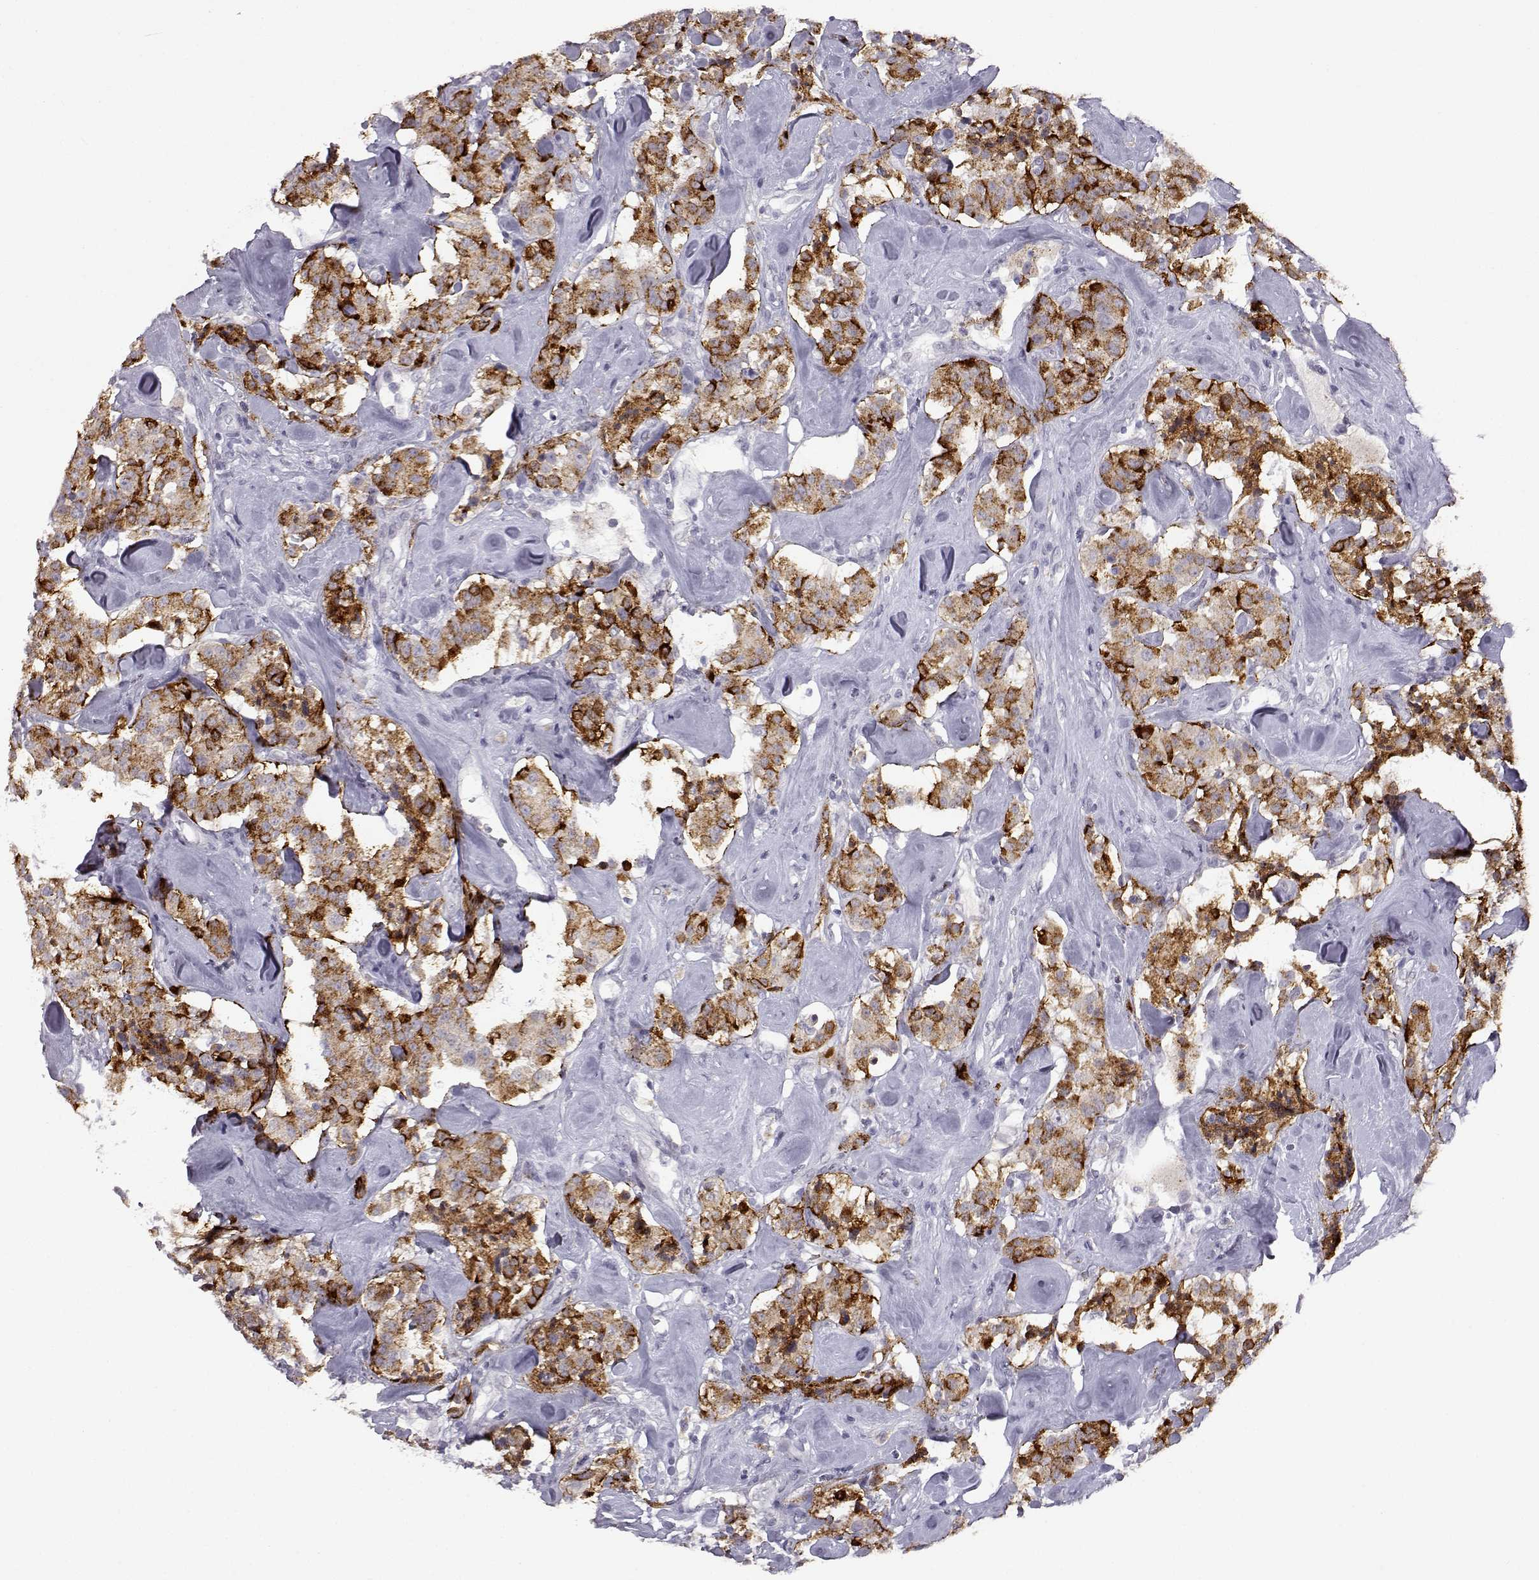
{"staining": {"intensity": "strong", "quantity": "25%-75%", "location": "cytoplasmic/membranous"}, "tissue": "carcinoid", "cell_type": "Tumor cells", "image_type": "cancer", "snomed": [{"axis": "morphology", "description": "Carcinoid, malignant, NOS"}, {"axis": "topography", "description": "Pancreas"}], "caption": "Brown immunohistochemical staining in carcinoid demonstrates strong cytoplasmic/membranous positivity in approximately 25%-75% of tumor cells.", "gene": "VGF", "patient": {"sex": "male", "age": 41}}